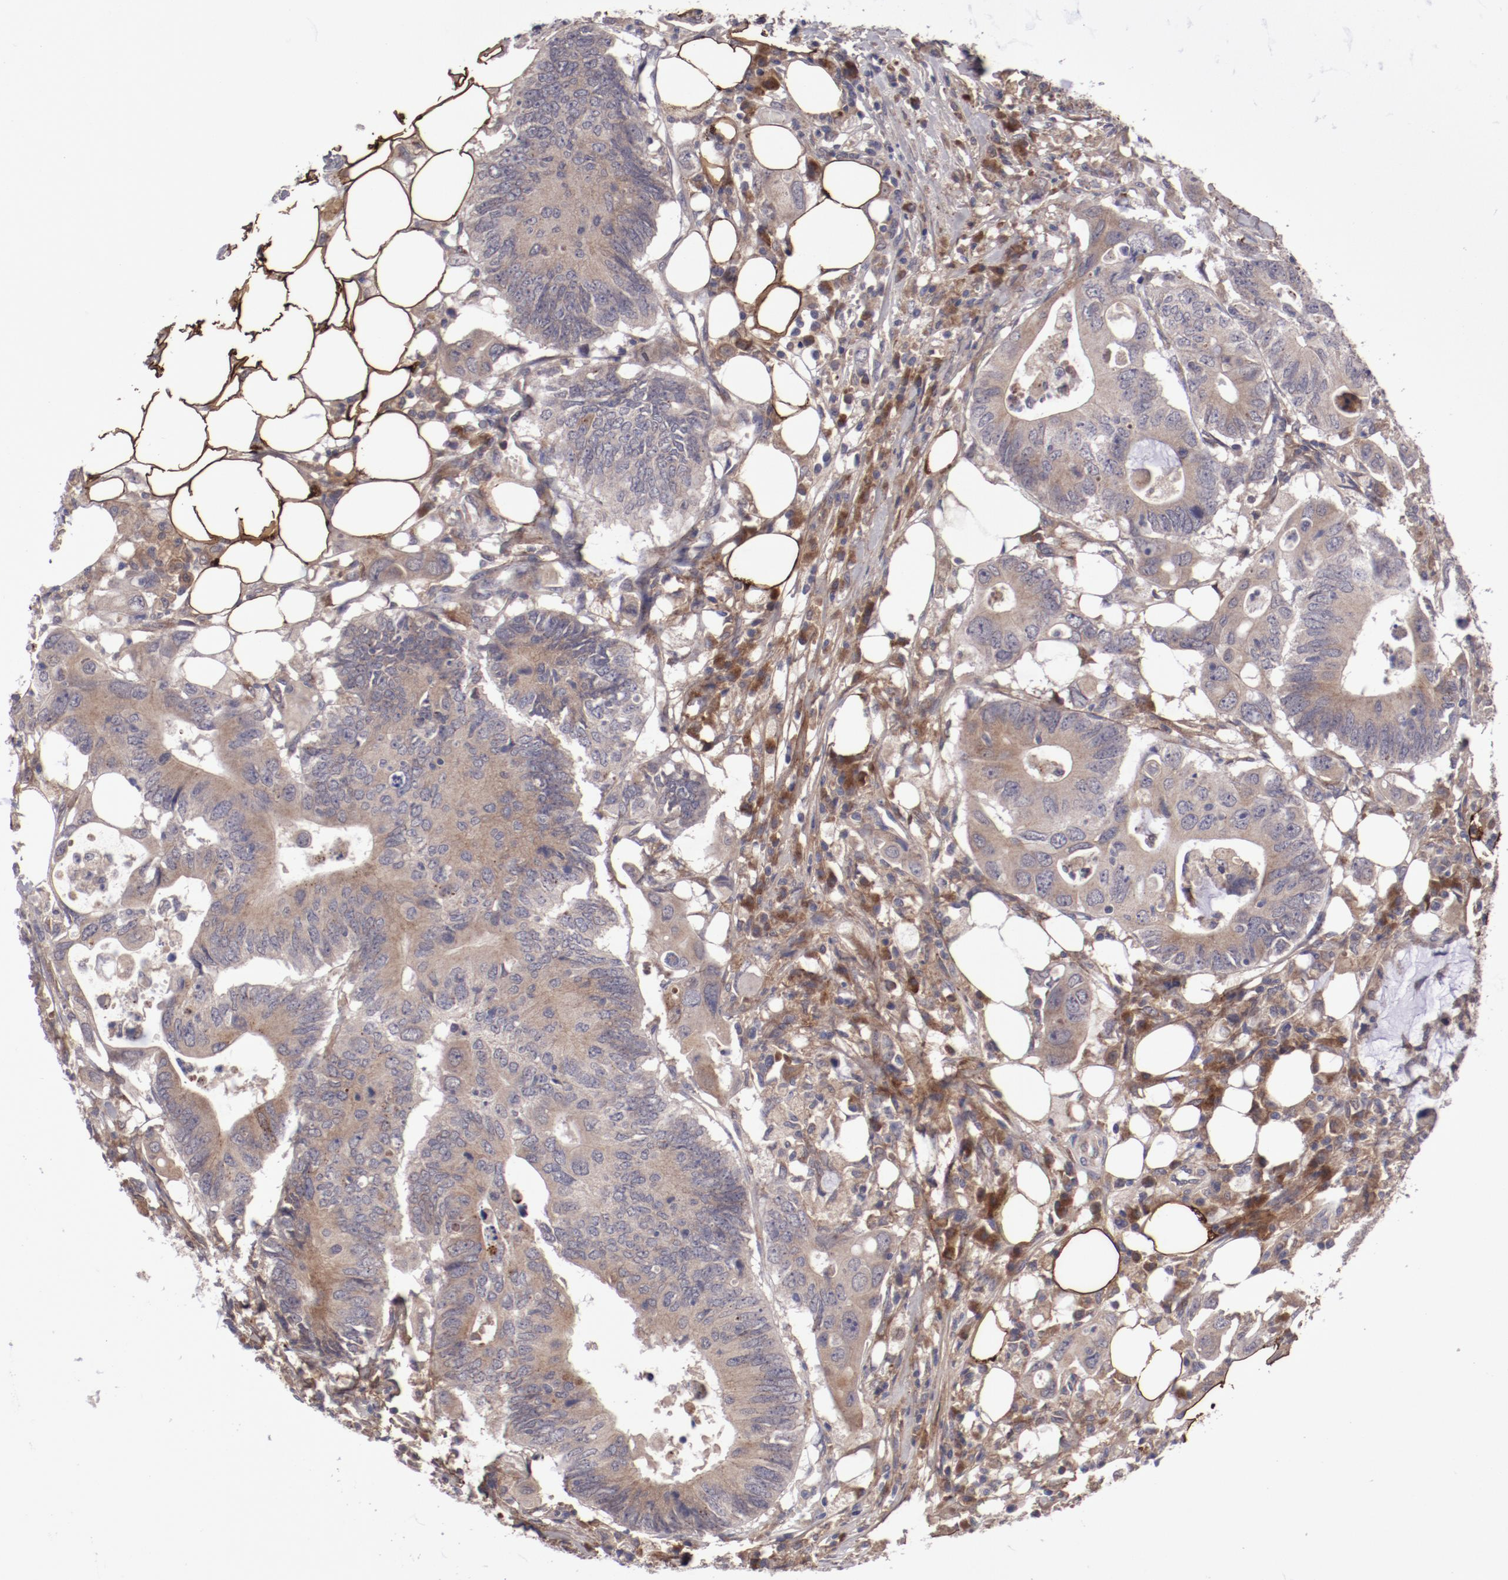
{"staining": {"intensity": "weak", "quantity": ">75%", "location": "cytoplasmic/membranous"}, "tissue": "colorectal cancer", "cell_type": "Tumor cells", "image_type": "cancer", "snomed": [{"axis": "morphology", "description": "Adenocarcinoma, NOS"}, {"axis": "topography", "description": "Colon"}], "caption": "This photomicrograph shows IHC staining of colorectal cancer (adenocarcinoma), with low weak cytoplasmic/membranous expression in approximately >75% of tumor cells.", "gene": "IL12A", "patient": {"sex": "male", "age": 71}}